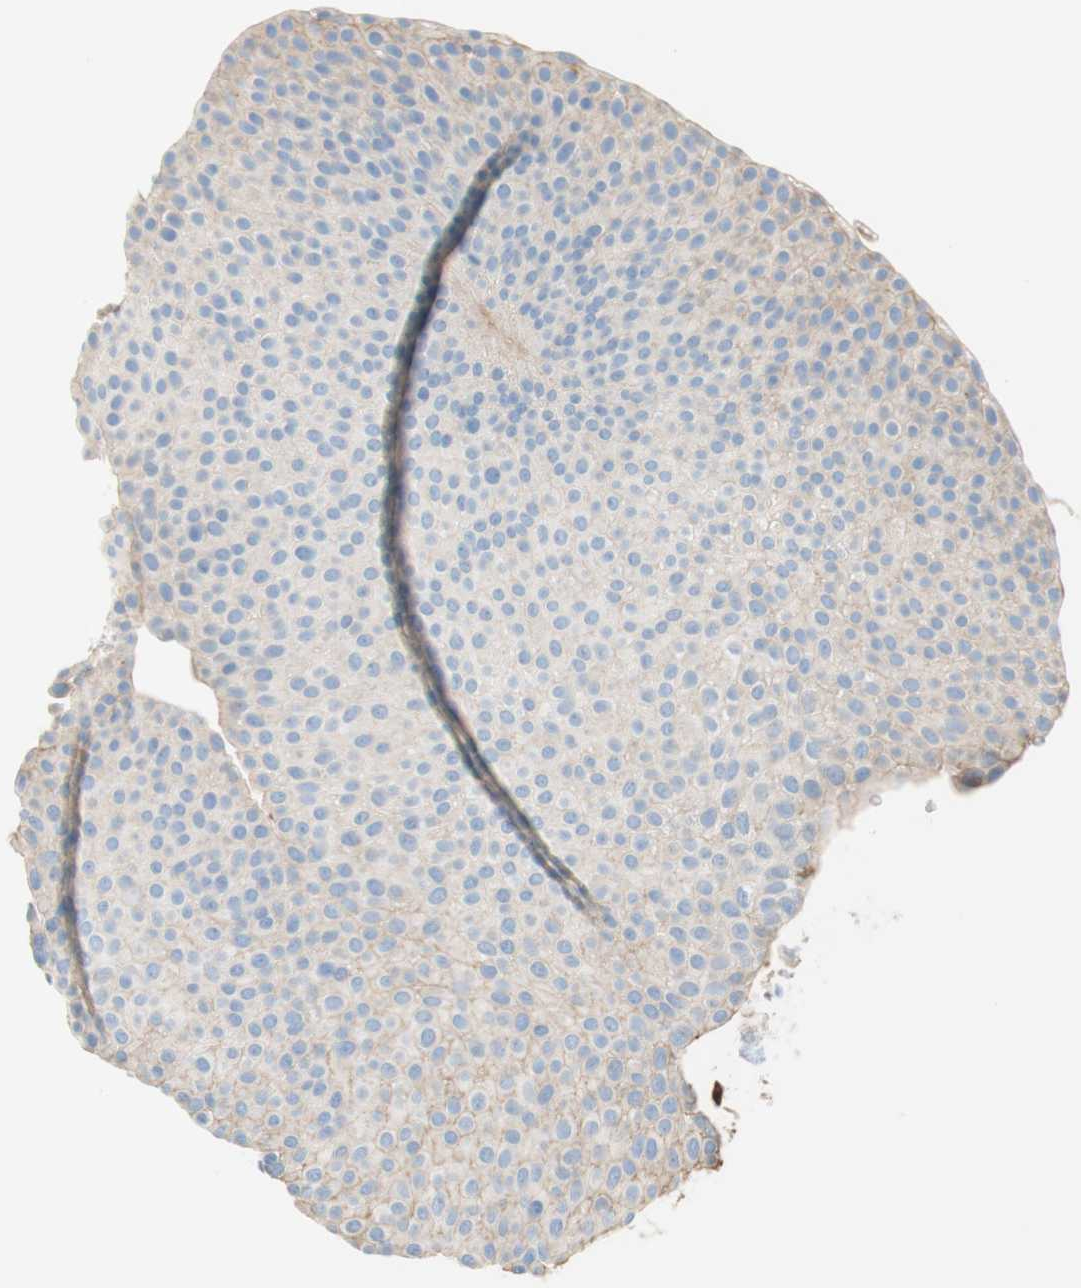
{"staining": {"intensity": "moderate", "quantity": "<25%", "location": "cytoplasmic/membranous"}, "tissue": "urothelial cancer", "cell_type": "Tumor cells", "image_type": "cancer", "snomed": [{"axis": "morphology", "description": "Urothelial carcinoma, Low grade"}, {"axis": "topography", "description": "Urinary bladder"}], "caption": "Protein staining reveals moderate cytoplasmic/membranous expression in about <25% of tumor cells in urothelial cancer.", "gene": "KNG1", "patient": {"sex": "female", "age": 60}}